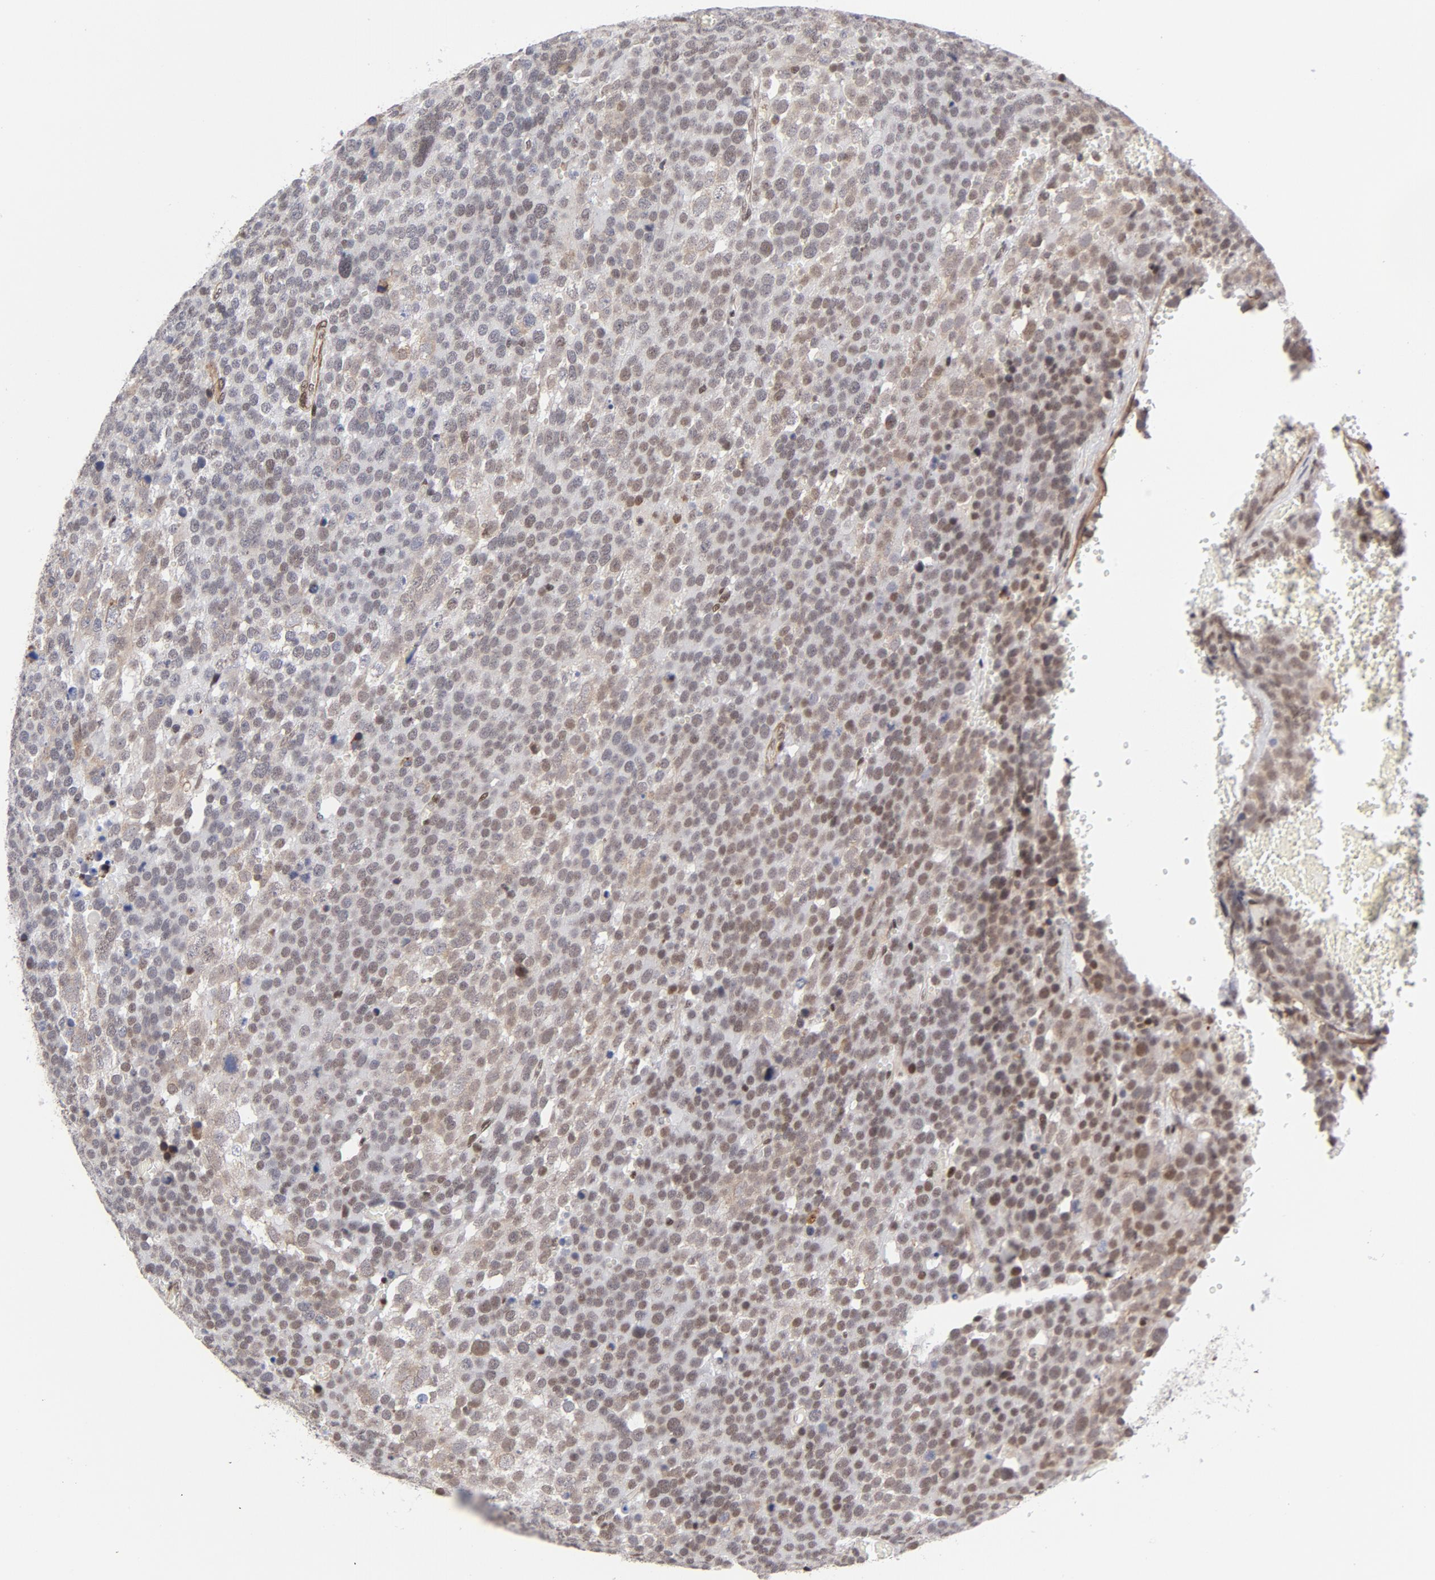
{"staining": {"intensity": "moderate", "quantity": "25%-75%", "location": "nuclear"}, "tissue": "testis cancer", "cell_type": "Tumor cells", "image_type": "cancer", "snomed": [{"axis": "morphology", "description": "Seminoma, NOS"}, {"axis": "topography", "description": "Testis"}], "caption": "Testis cancer (seminoma) stained with a protein marker shows moderate staining in tumor cells.", "gene": "CTCF", "patient": {"sex": "male", "age": 71}}